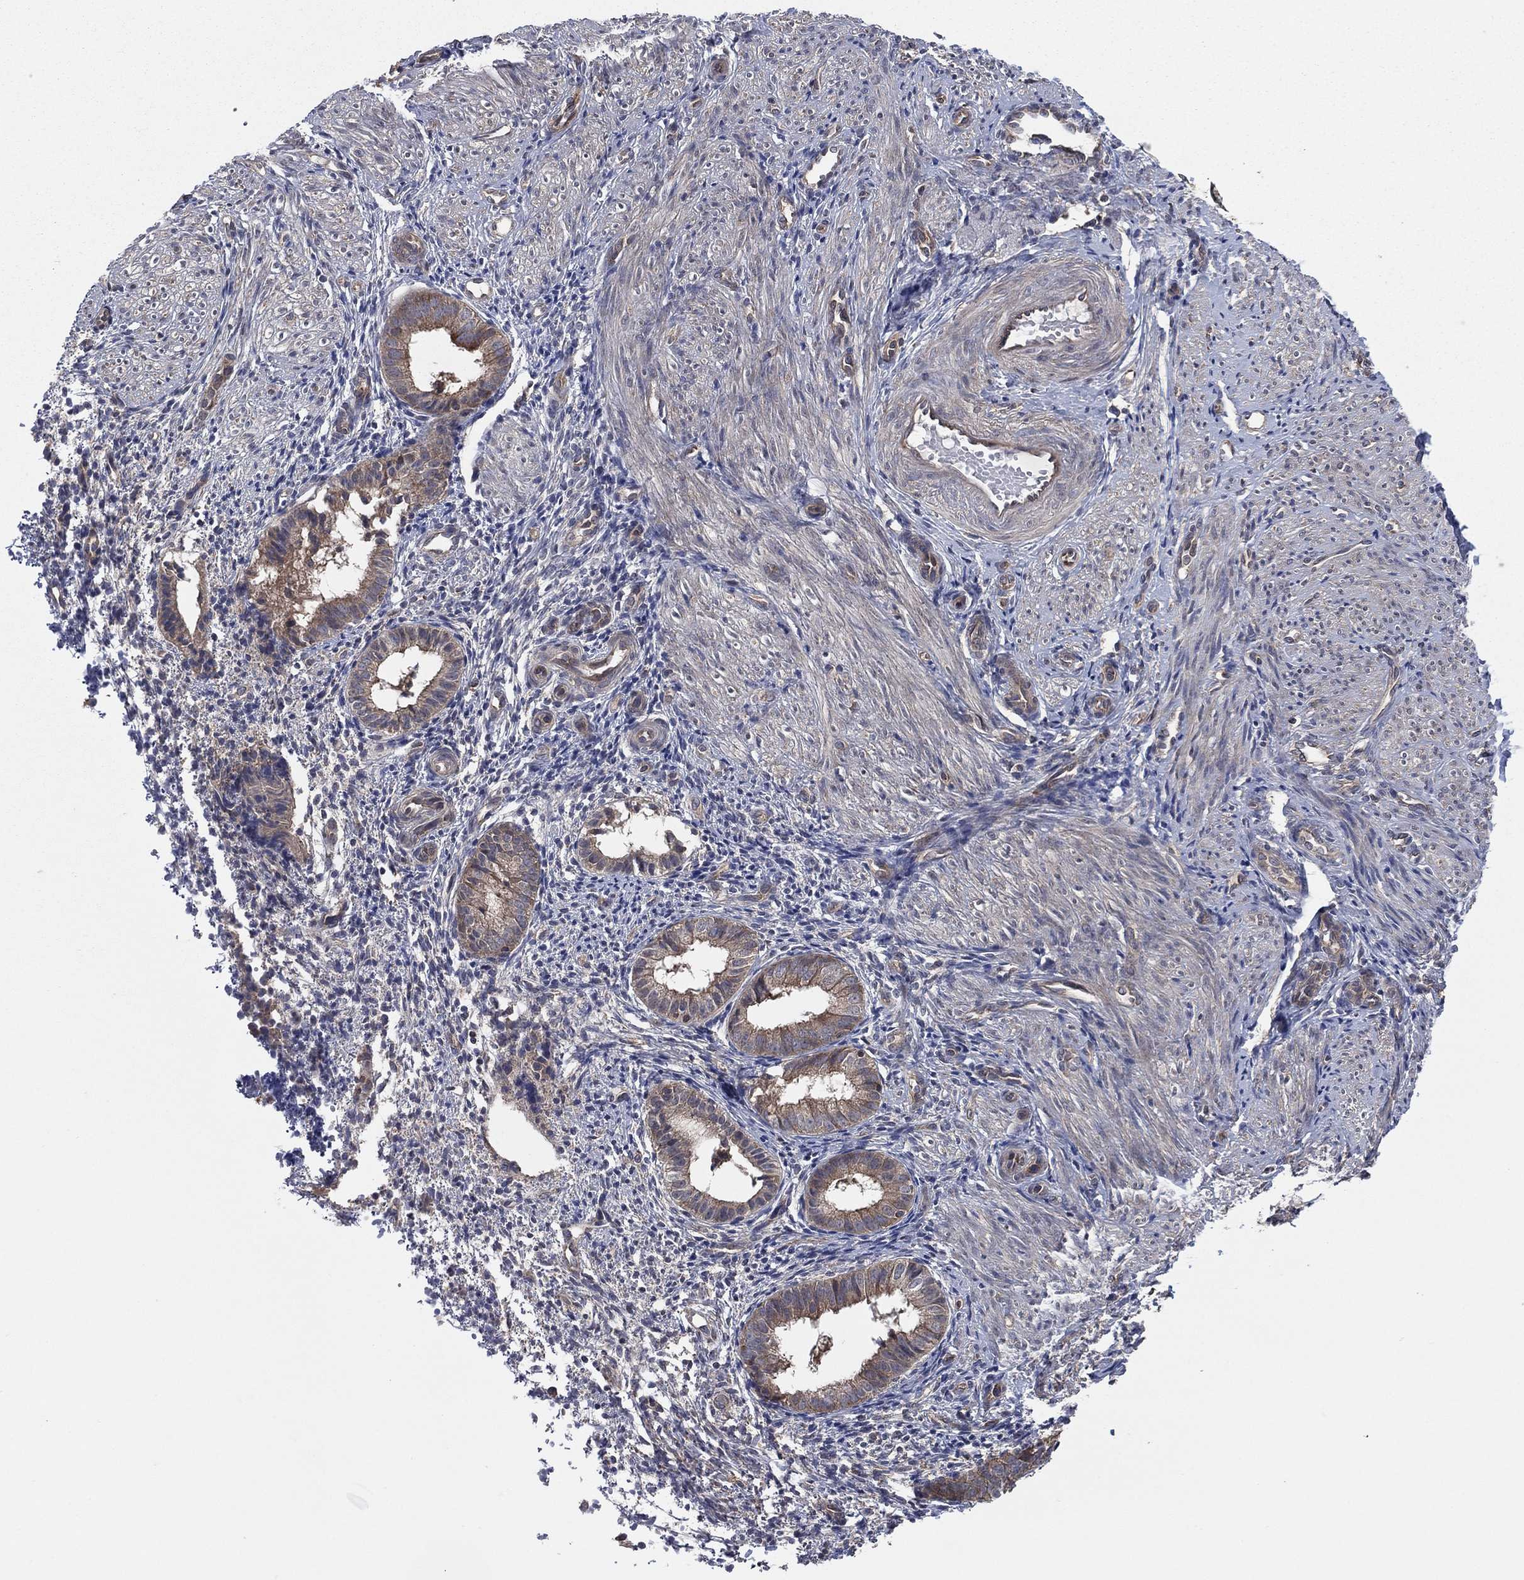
{"staining": {"intensity": "negative", "quantity": "none", "location": "none"}, "tissue": "endometrium", "cell_type": "Cells in endometrial stroma", "image_type": "normal", "snomed": [{"axis": "morphology", "description": "Normal tissue, NOS"}, {"axis": "topography", "description": "Endometrium"}], "caption": "Protein analysis of benign endometrium demonstrates no significant expression in cells in endometrial stroma. The staining was performed using DAB (3,3'-diaminobenzidine) to visualize the protein expression in brown, while the nuclei were stained in blue with hematoxylin (Magnification: 20x).", "gene": "C2orf76", "patient": {"sex": "female", "age": 47}}